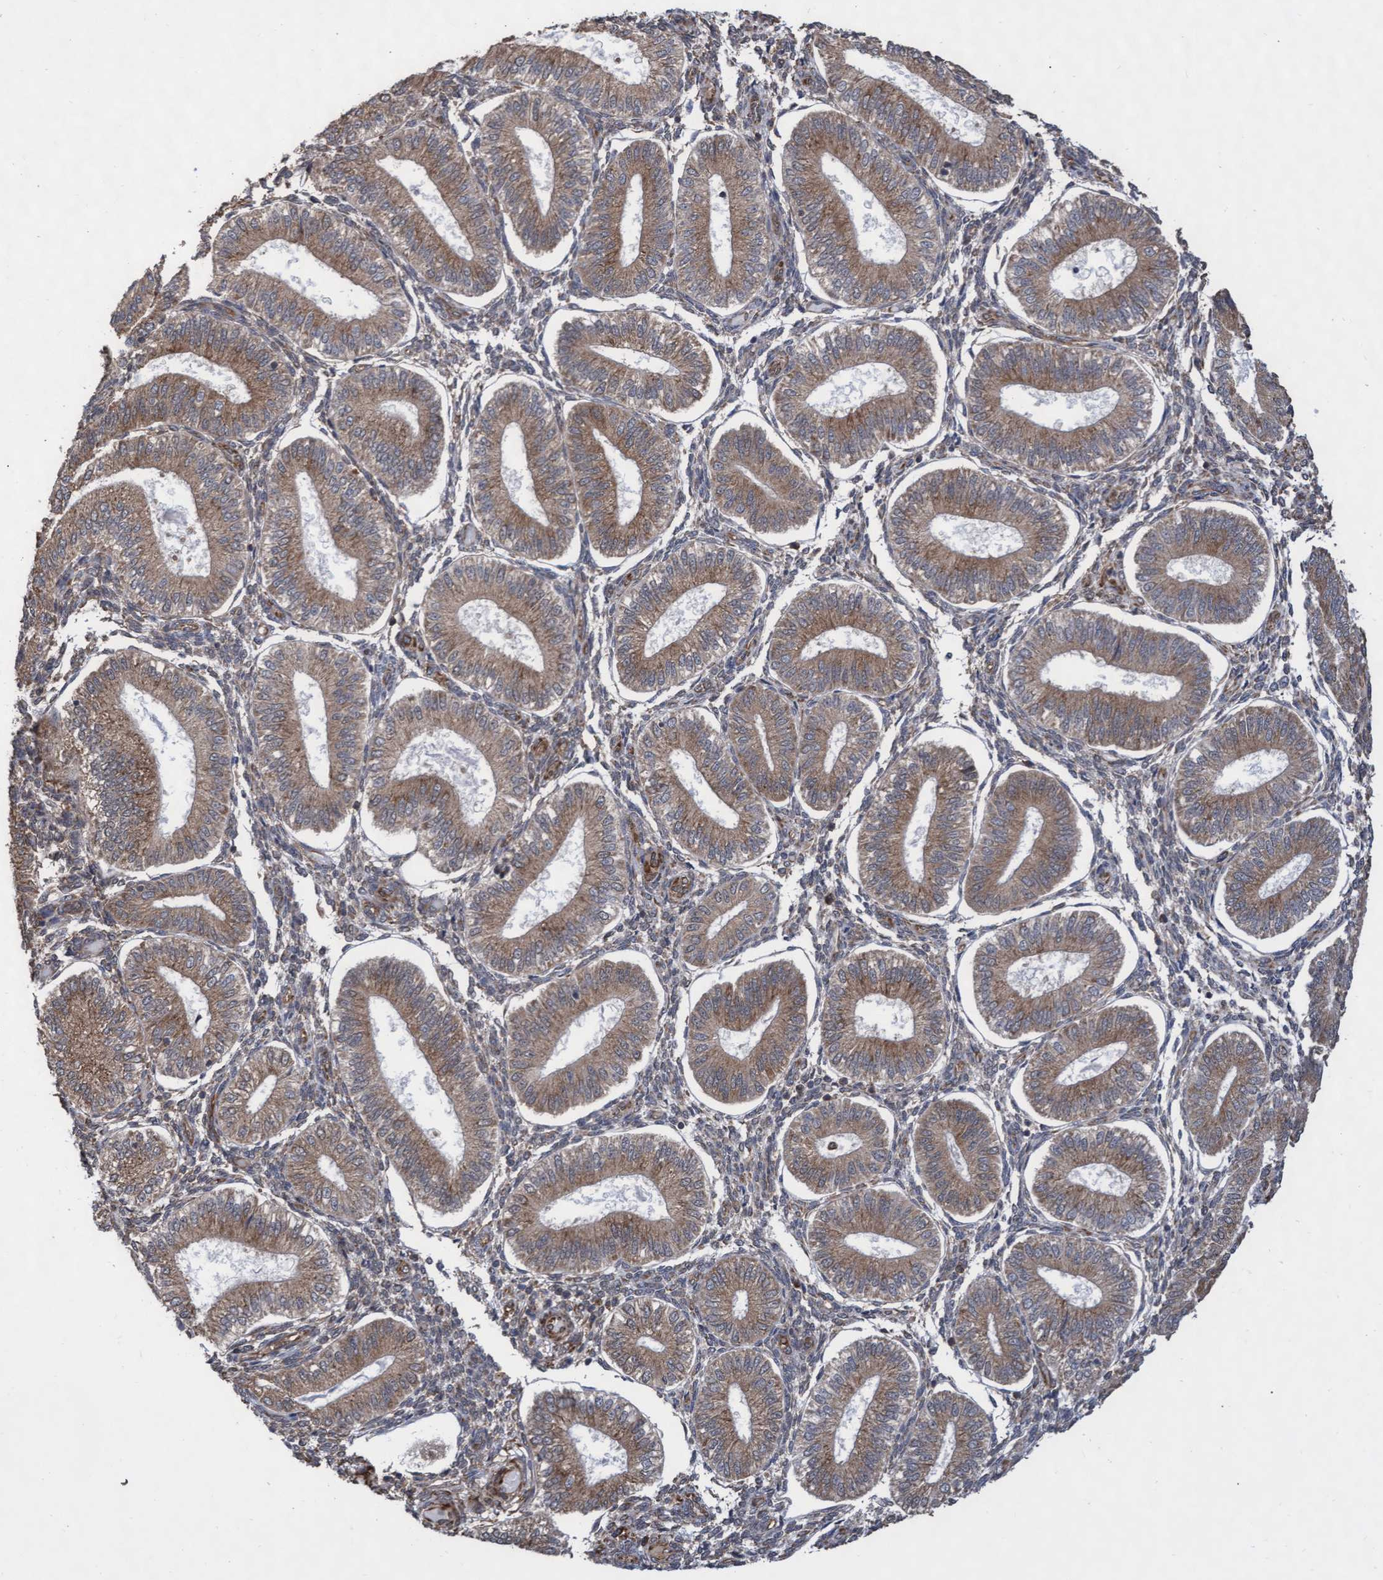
{"staining": {"intensity": "moderate", "quantity": "<25%", "location": "cytoplasmic/membranous"}, "tissue": "endometrium", "cell_type": "Cells in endometrial stroma", "image_type": "normal", "snomed": [{"axis": "morphology", "description": "Normal tissue, NOS"}, {"axis": "topography", "description": "Endometrium"}], "caption": "Cells in endometrial stroma exhibit low levels of moderate cytoplasmic/membranous expression in approximately <25% of cells in normal human endometrium.", "gene": "ABCF2", "patient": {"sex": "female", "age": 39}}